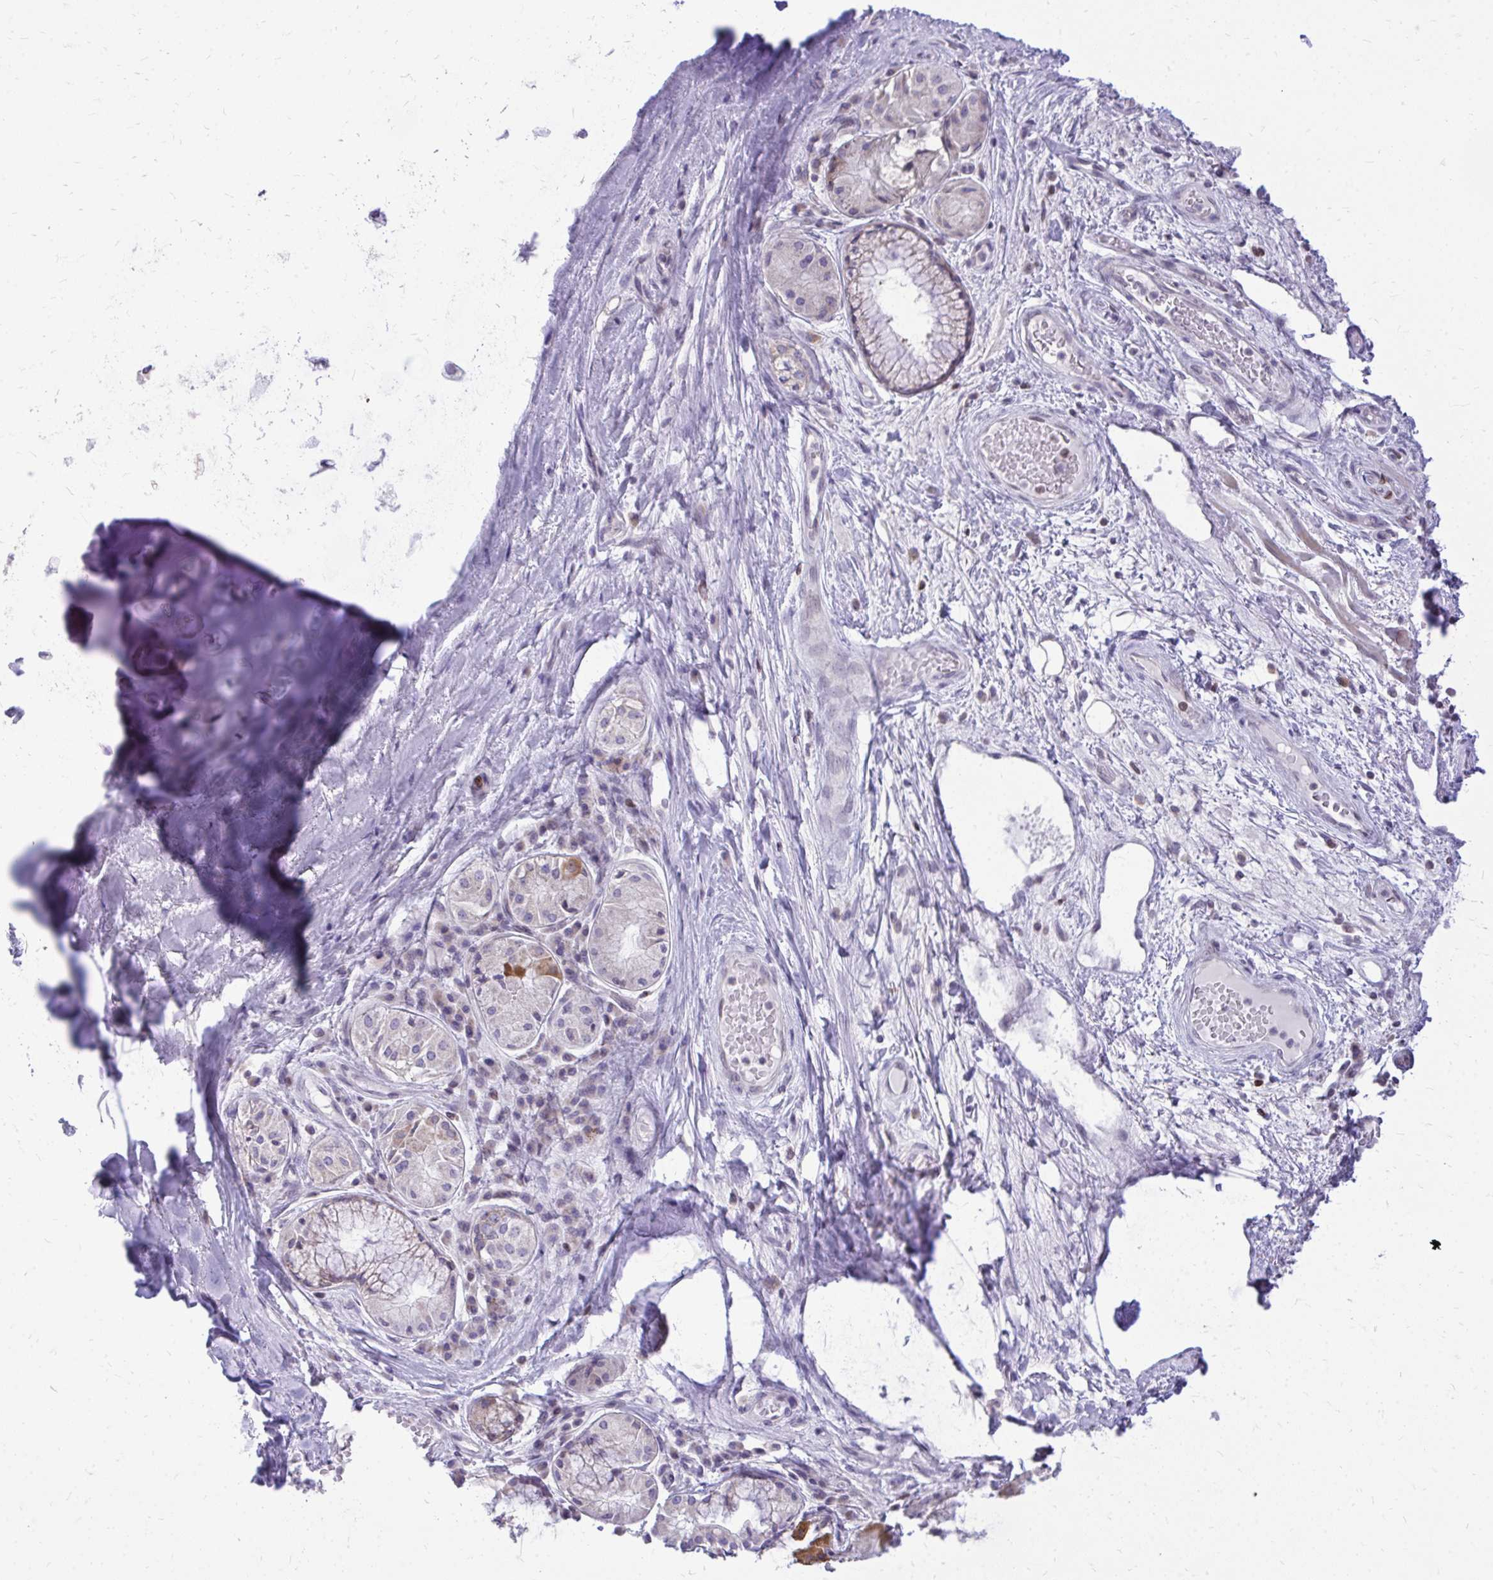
{"staining": {"intensity": "negative", "quantity": "none", "location": "none"}, "tissue": "soft tissue", "cell_type": "Chondrocytes", "image_type": "normal", "snomed": [{"axis": "morphology", "description": "Normal tissue, NOS"}, {"axis": "topography", "description": "Cartilage tissue"}, {"axis": "topography", "description": "Bronchus"}], "caption": "Immunohistochemistry (IHC) of normal soft tissue exhibits no staining in chondrocytes.", "gene": "RPS6KA2", "patient": {"sex": "male", "age": 64}}